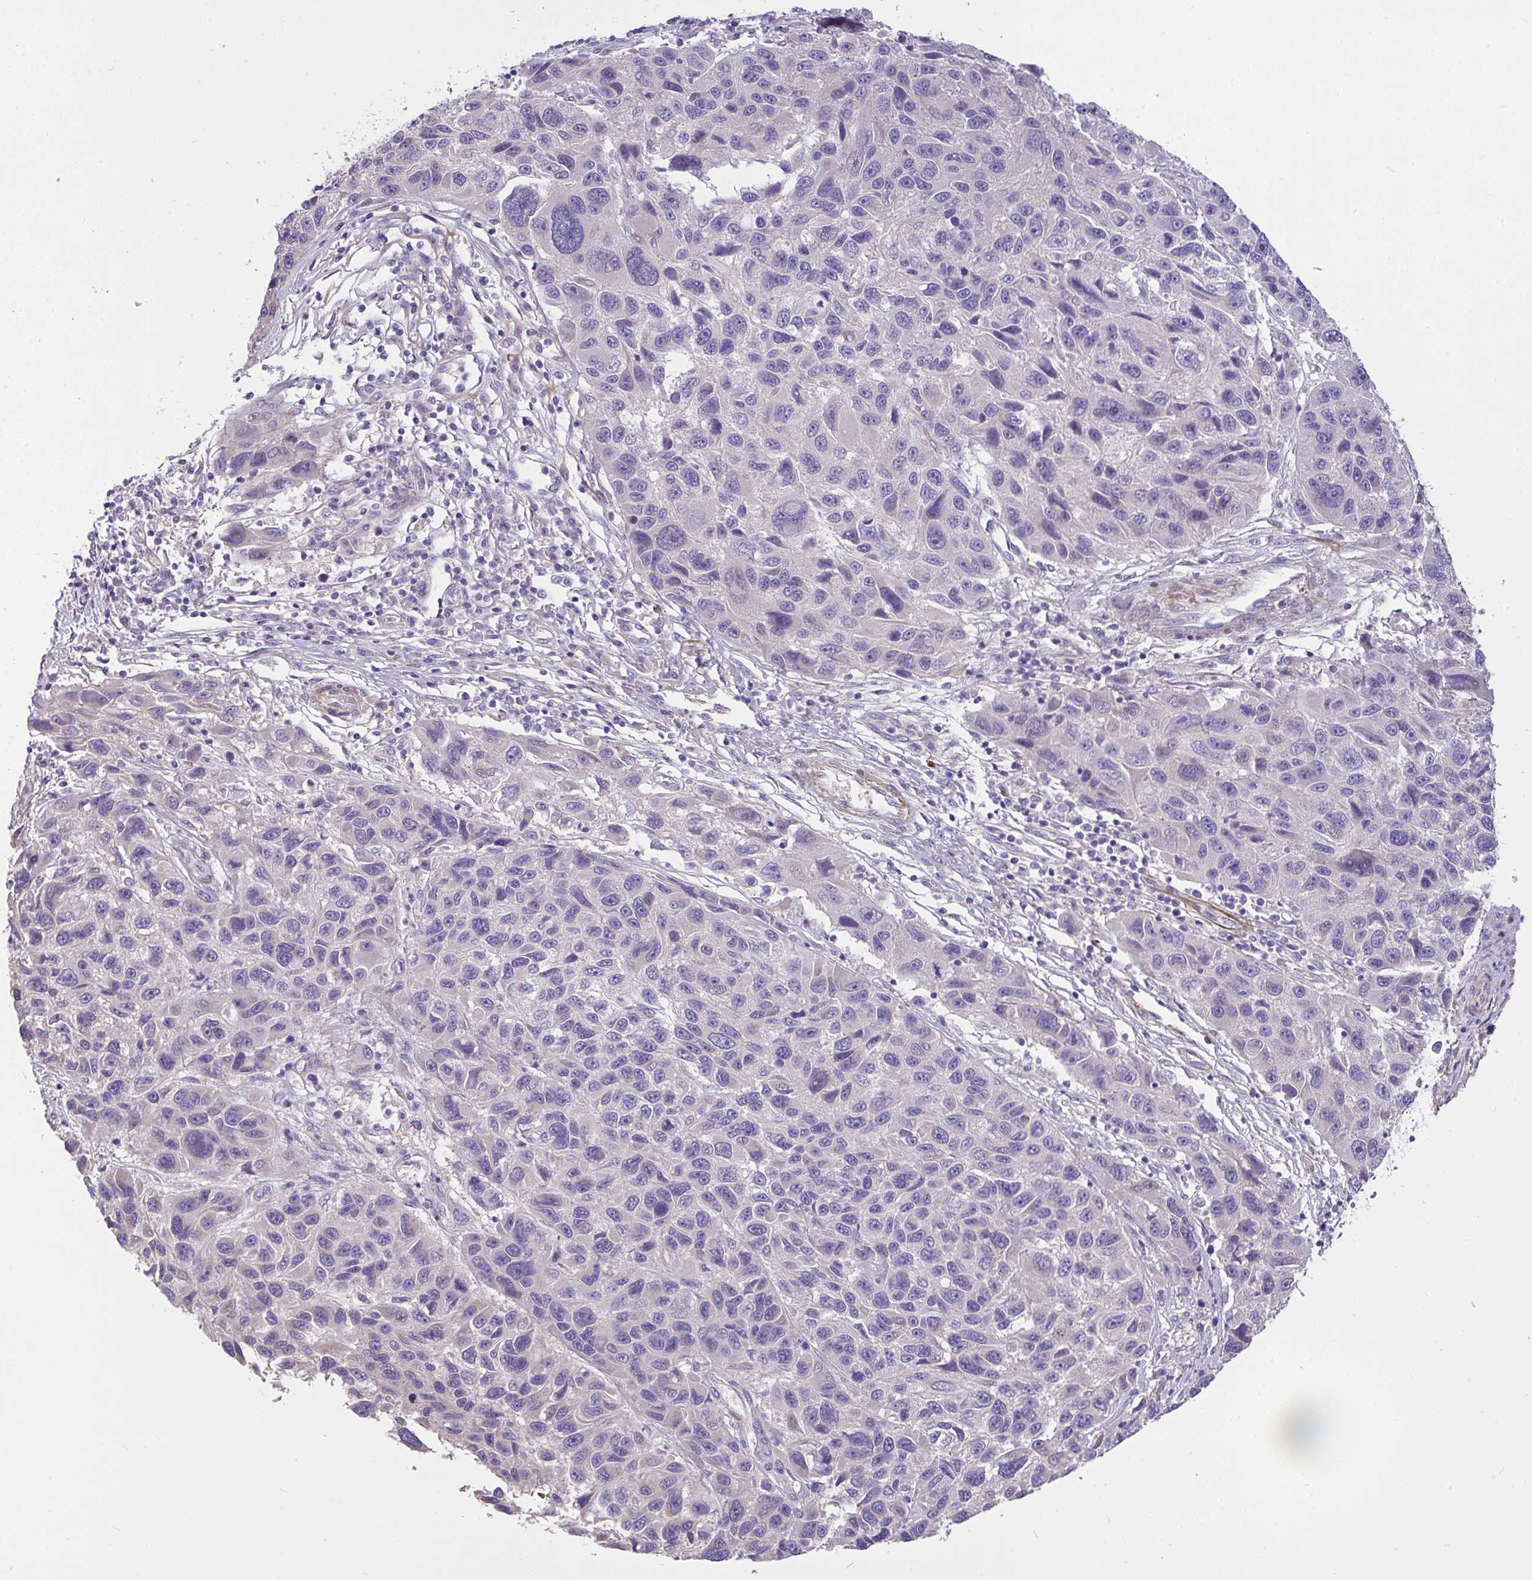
{"staining": {"intensity": "negative", "quantity": "none", "location": "none"}, "tissue": "melanoma", "cell_type": "Tumor cells", "image_type": "cancer", "snomed": [{"axis": "morphology", "description": "Malignant melanoma, NOS"}, {"axis": "topography", "description": "Skin"}], "caption": "Immunohistochemistry (IHC) of melanoma exhibits no staining in tumor cells.", "gene": "MOCS1", "patient": {"sex": "male", "age": 53}}